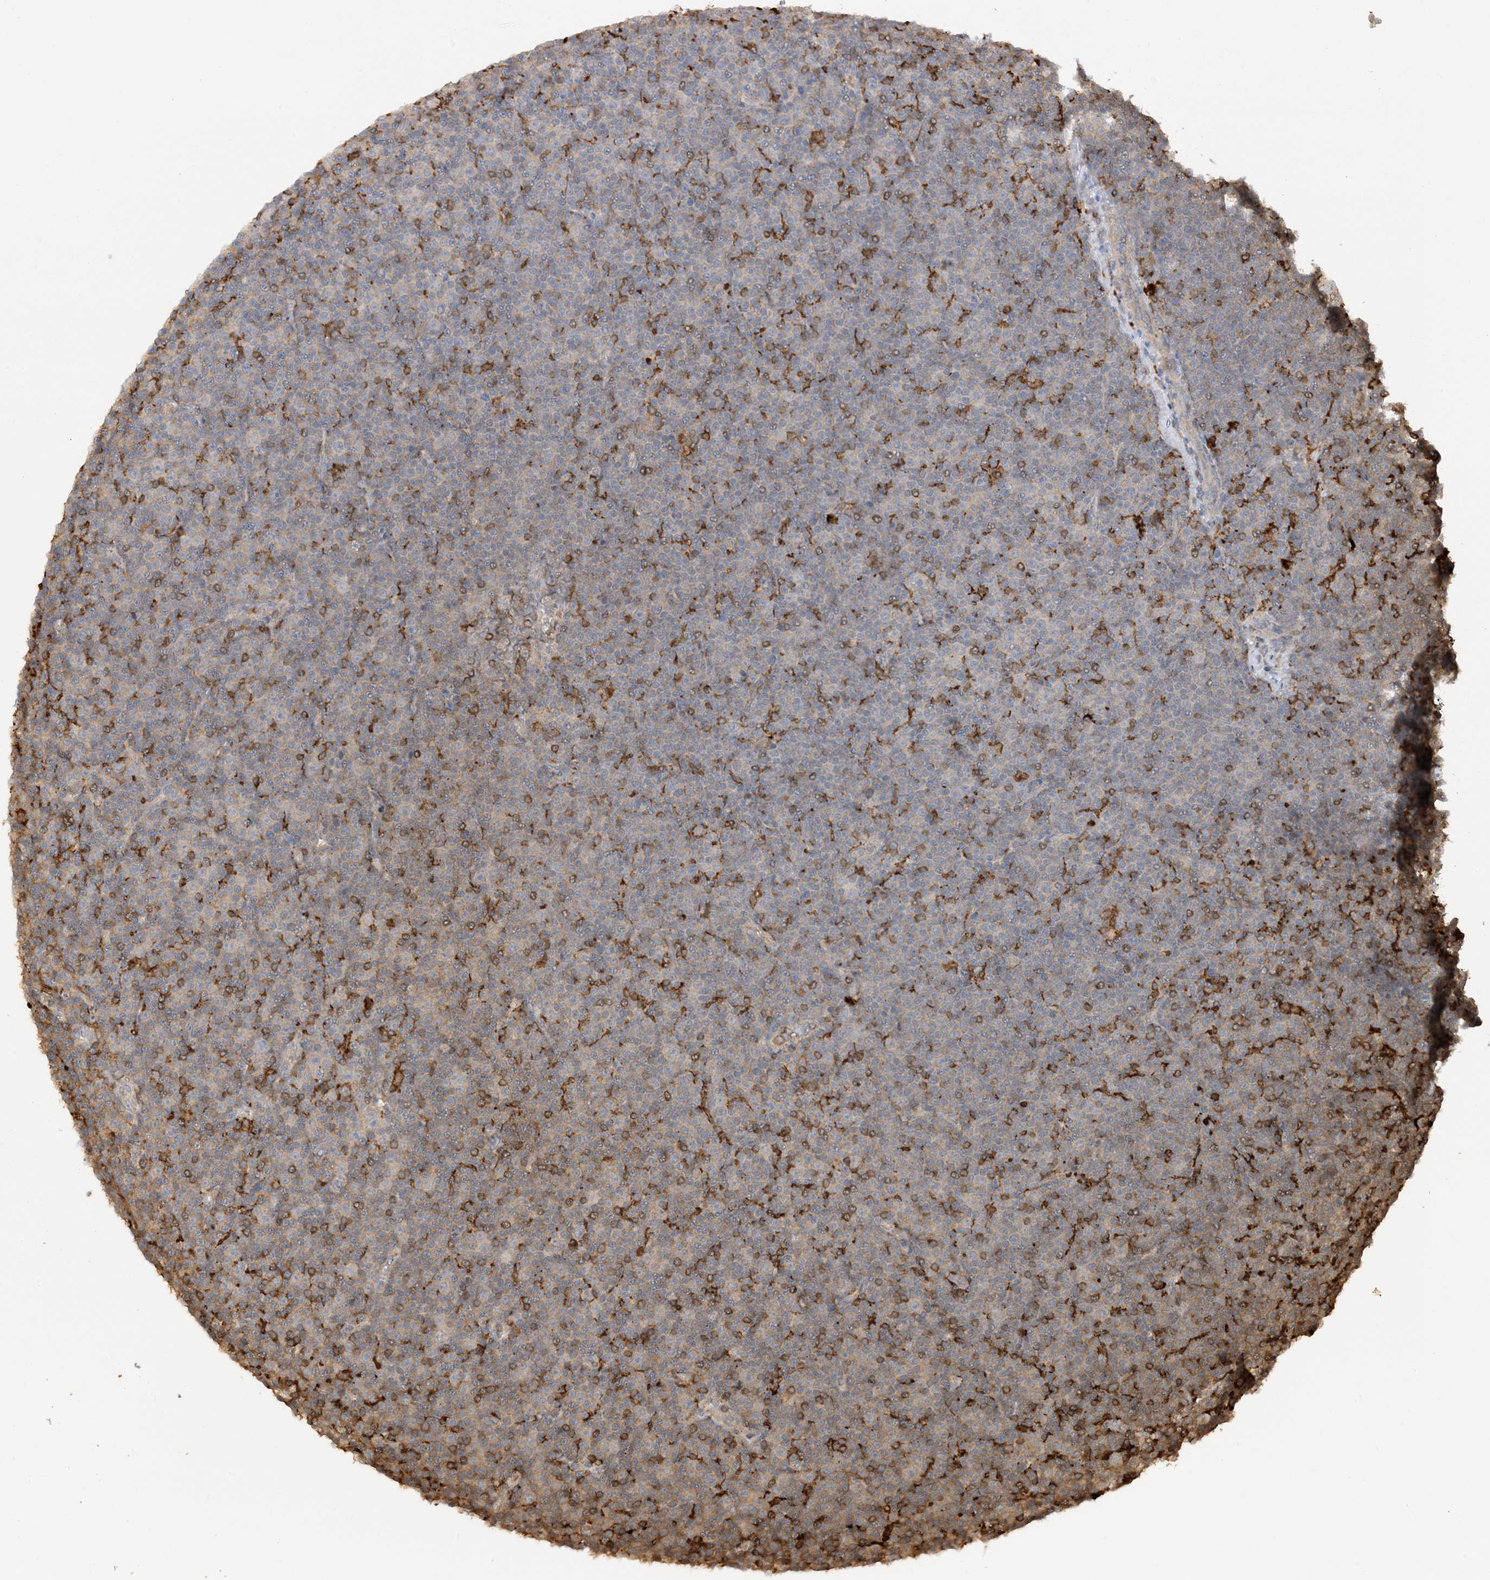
{"staining": {"intensity": "weak", "quantity": "<25%", "location": "cytoplasmic/membranous"}, "tissue": "lymphoma", "cell_type": "Tumor cells", "image_type": "cancer", "snomed": [{"axis": "morphology", "description": "Malignant lymphoma, non-Hodgkin's type, Low grade"}, {"axis": "topography", "description": "Lymph node"}], "caption": "Tumor cells are negative for protein expression in human malignant lymphoma, non-Hodgkin's type (low-grade). (DAB (3,3'-diaminobenzidine) immunohistochemistry (IHC) with hematoxylin counter stain).", "gene": "PHACTR2", "patient": {"sex": "female", "age": 67}}